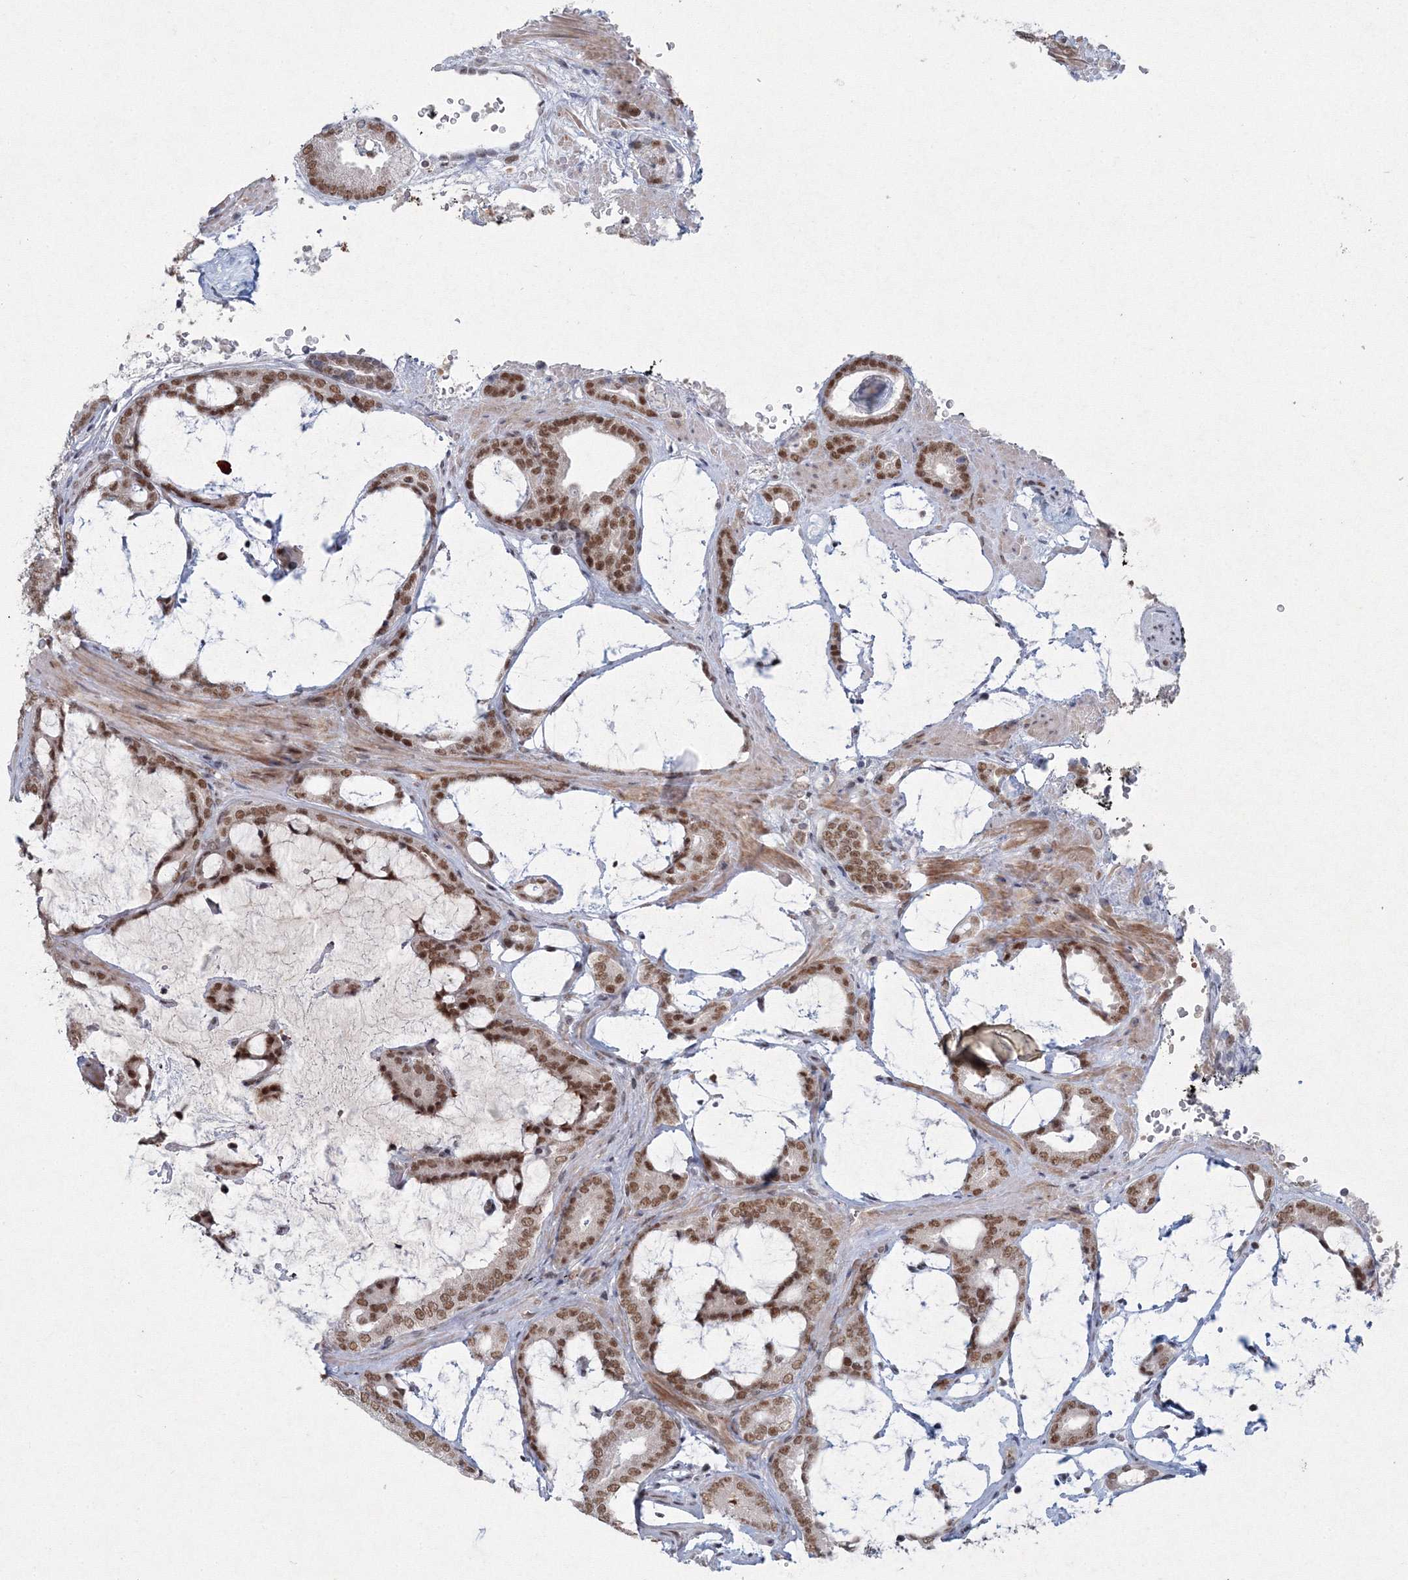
{"staining": {"intensity": "moderate", "quantity": ">75%", "location": "nuclear"}, "tissue": "prostate cancer", "cell_type": "Tumor cells", "image_type": "cancer", "snomed": [{"axis": "morphology", "description": "Adenocarcinoma, Low grade"}, {"axis": "topography", "description": "Prostate"}], "caption": "Immunohistochemical staining of human adenocarcinoma (low-grade) (prostate) displays moderate nuclear protein positivity in about >75% of tumor cells.", "gene": "C3orf33", "patient": {"sex": "male", "age": 71}}